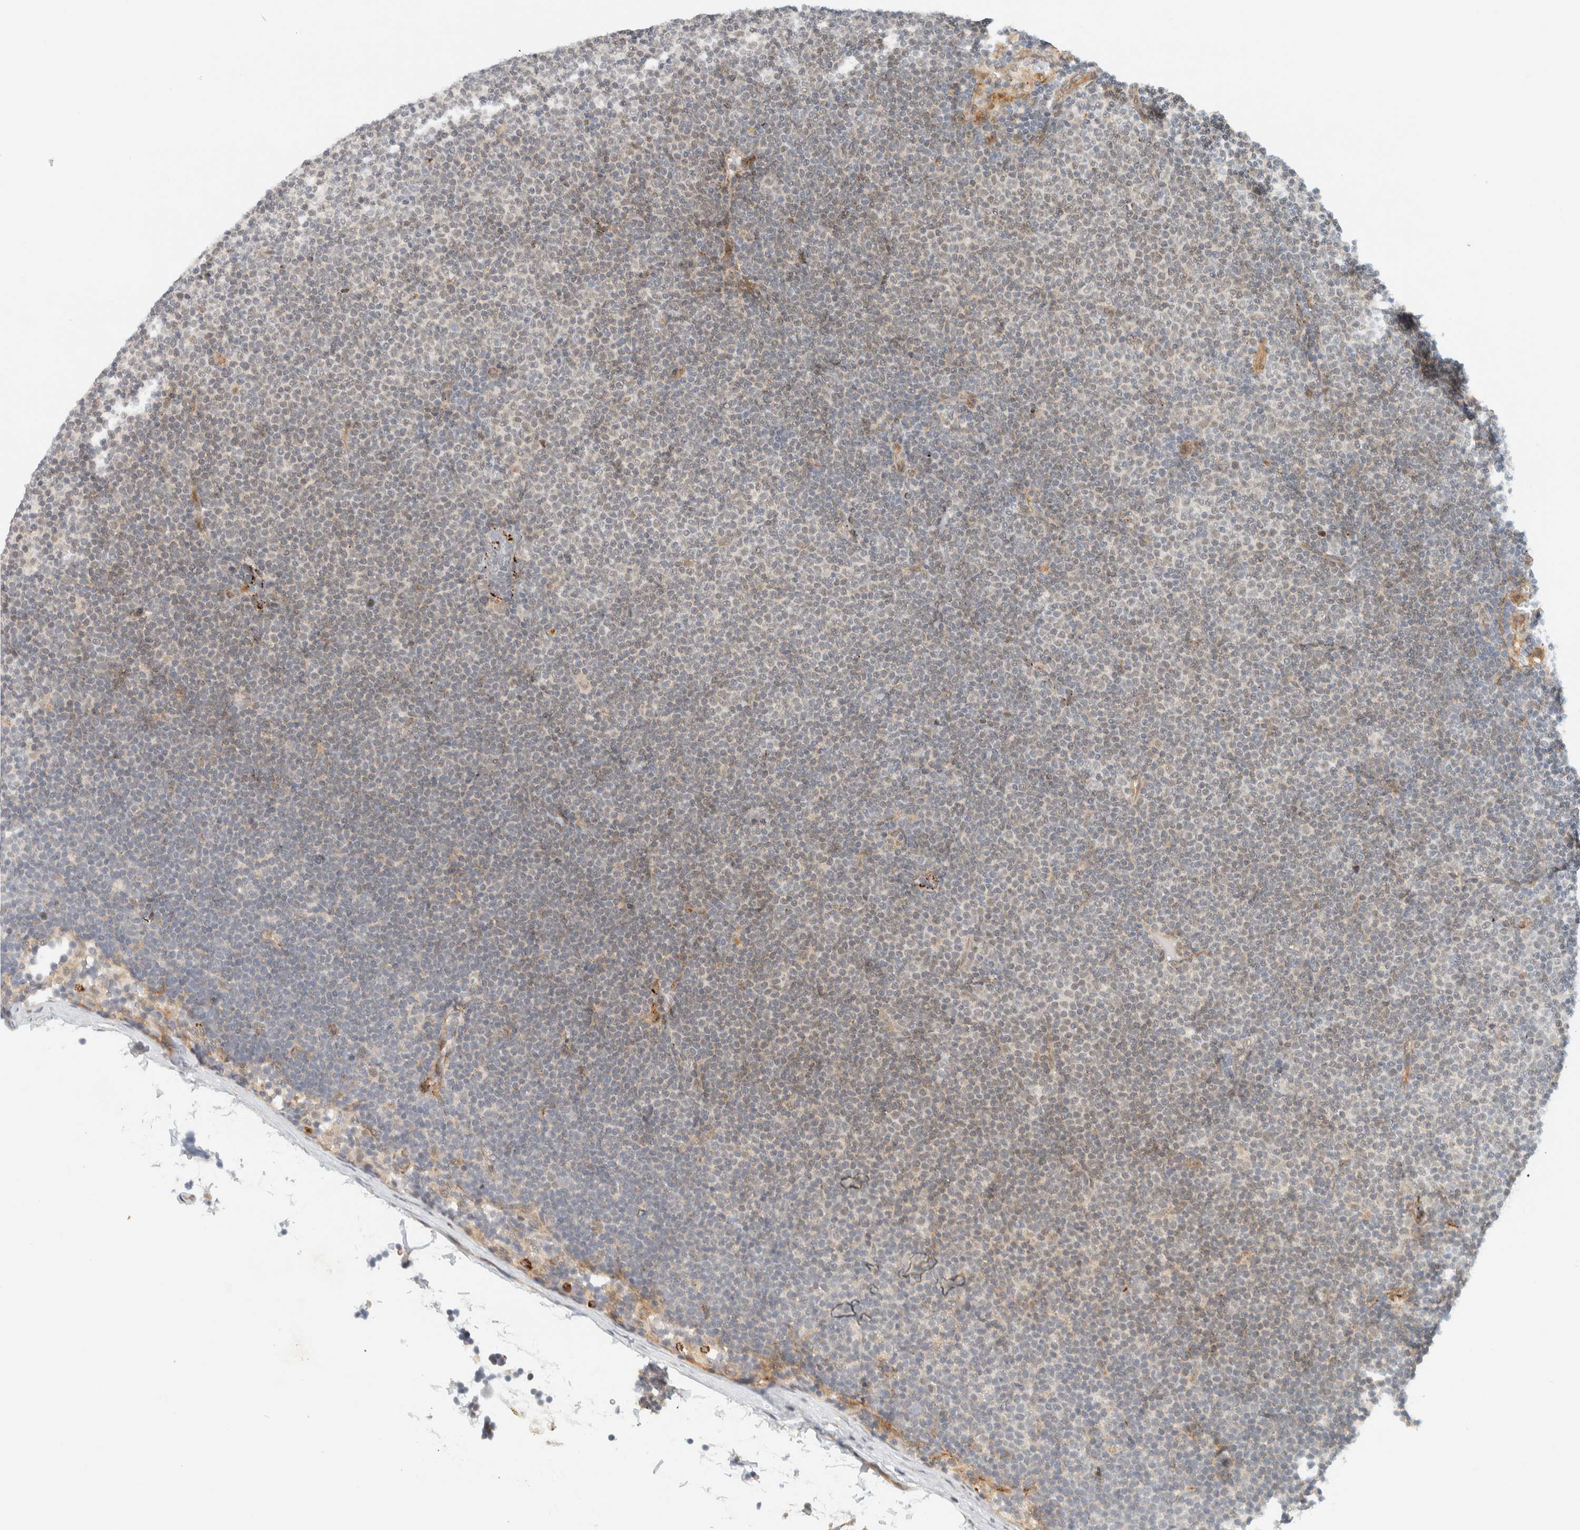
{"staining": {"intensity": "weak", "quantity": "25%-75%", "location": "nuclear"}, "tissue": "lymphoma", "cell_type": "Tumor cells", "image_type": "cancer", "snomed": [{"axis": "morphology", "description": "Malignant lymphoma, non-Hodgkin's type, Low grade"}, {"axis": "topography", "description": "Lymph node"}], "caption": "Weak nuclear positivity is appreciated in about 25%-75% of tumor cells in low-grade malignant lymphoma, non-Hodgkin's type.", "gene": "ITPRID1", "patient": {"sex": "female", "age": 53}}